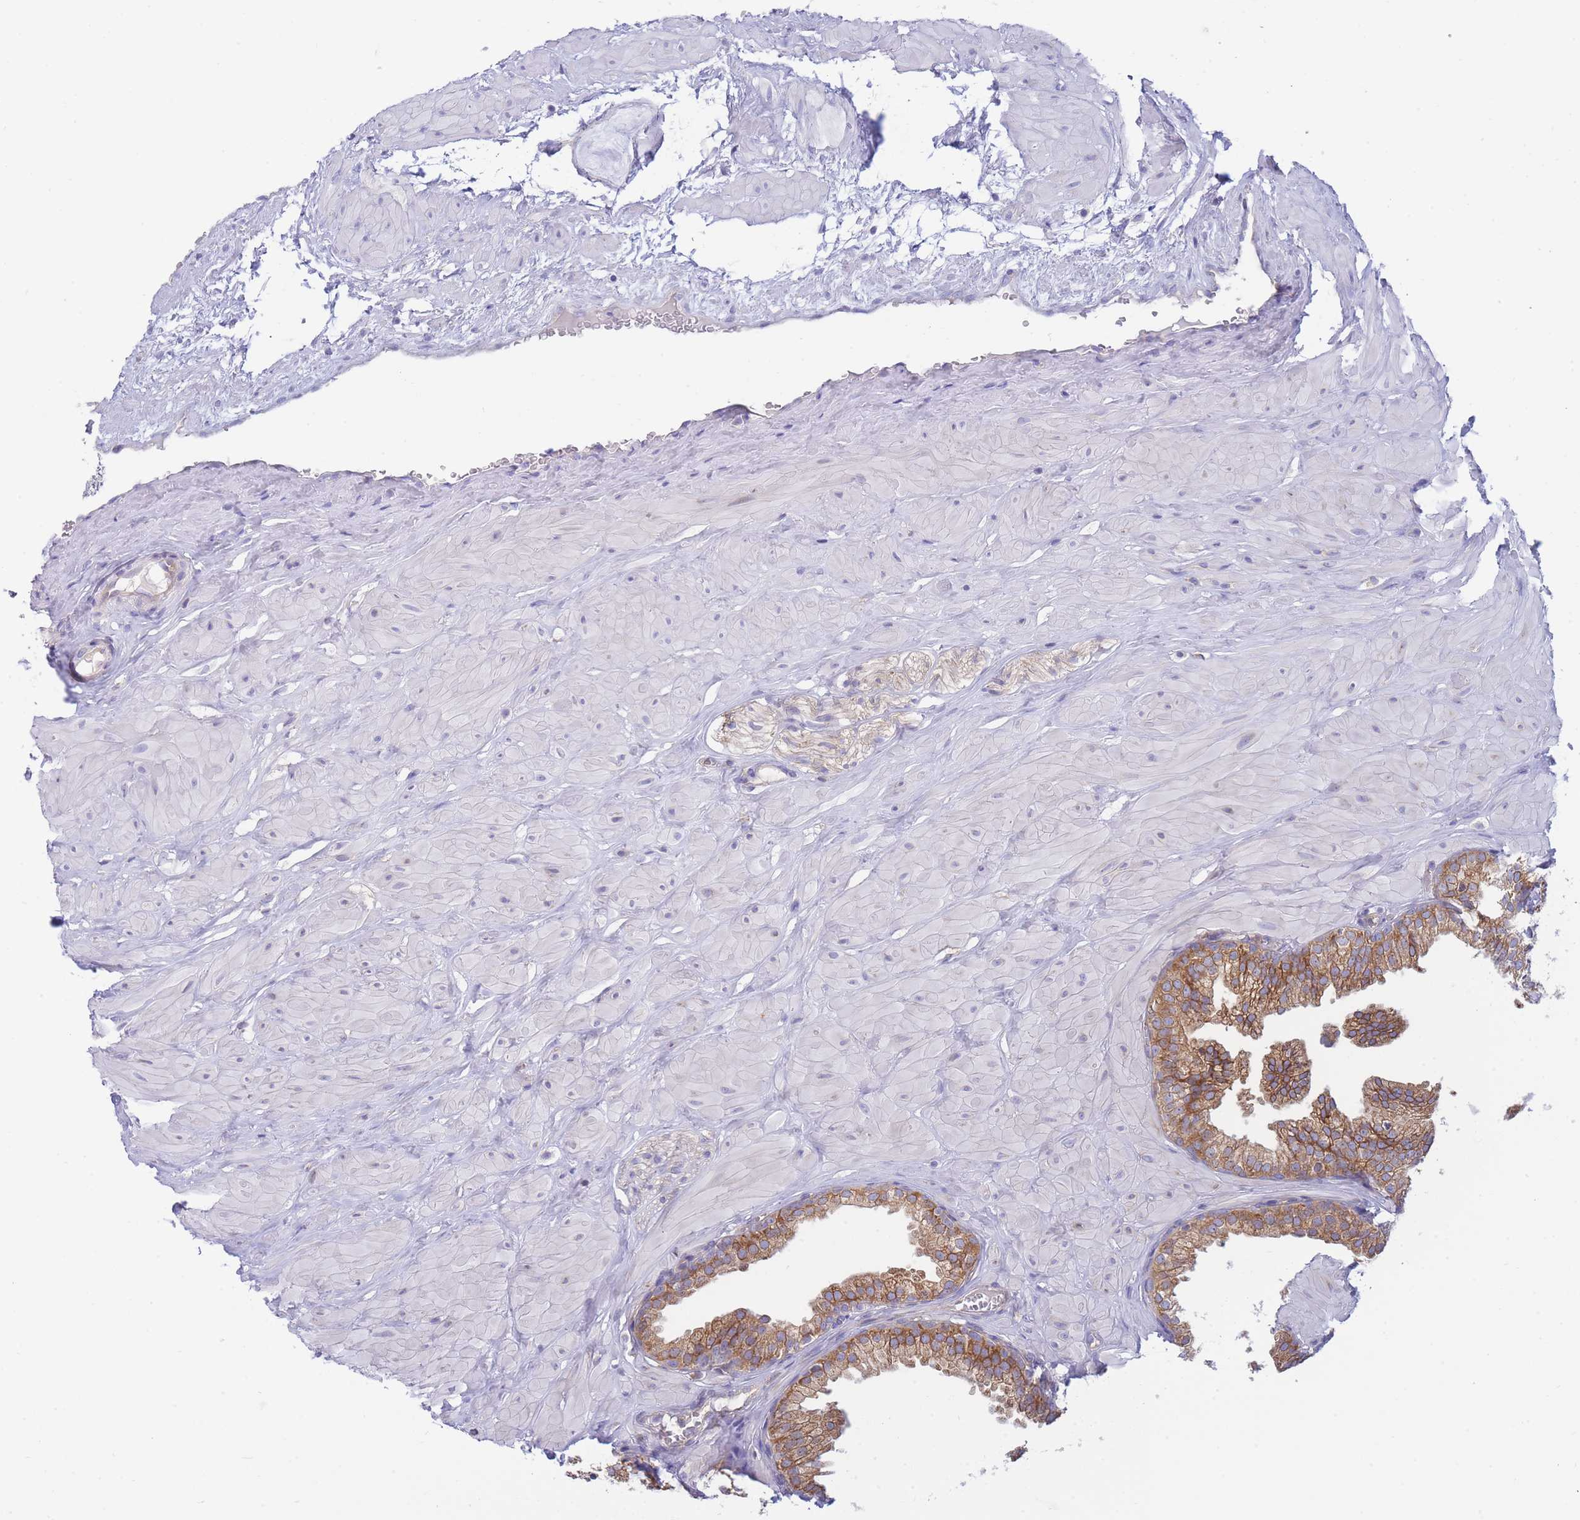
{"staining": {"intensity": "moderate", "quantity": ">75%", "location": "cytoplasmic/membranous"}, "tissue": "prostate", "cell_type": "Glandular cells", "image_type": "normal", "snomed": [{"axis": "morphology", "description": "Normal tissue, NOS"}, {"axis": "topography", "description": "Prostate"}, {"axis": "topography", "description": "Peripheral nerve tissue"}], "caption": "Moderate cytoplasmic/membranous protein staining is identified in approximately >75% of glandular cells in prostate.", "gene": "SH2B2", "patient": {"sex": "male", "age": 55}}